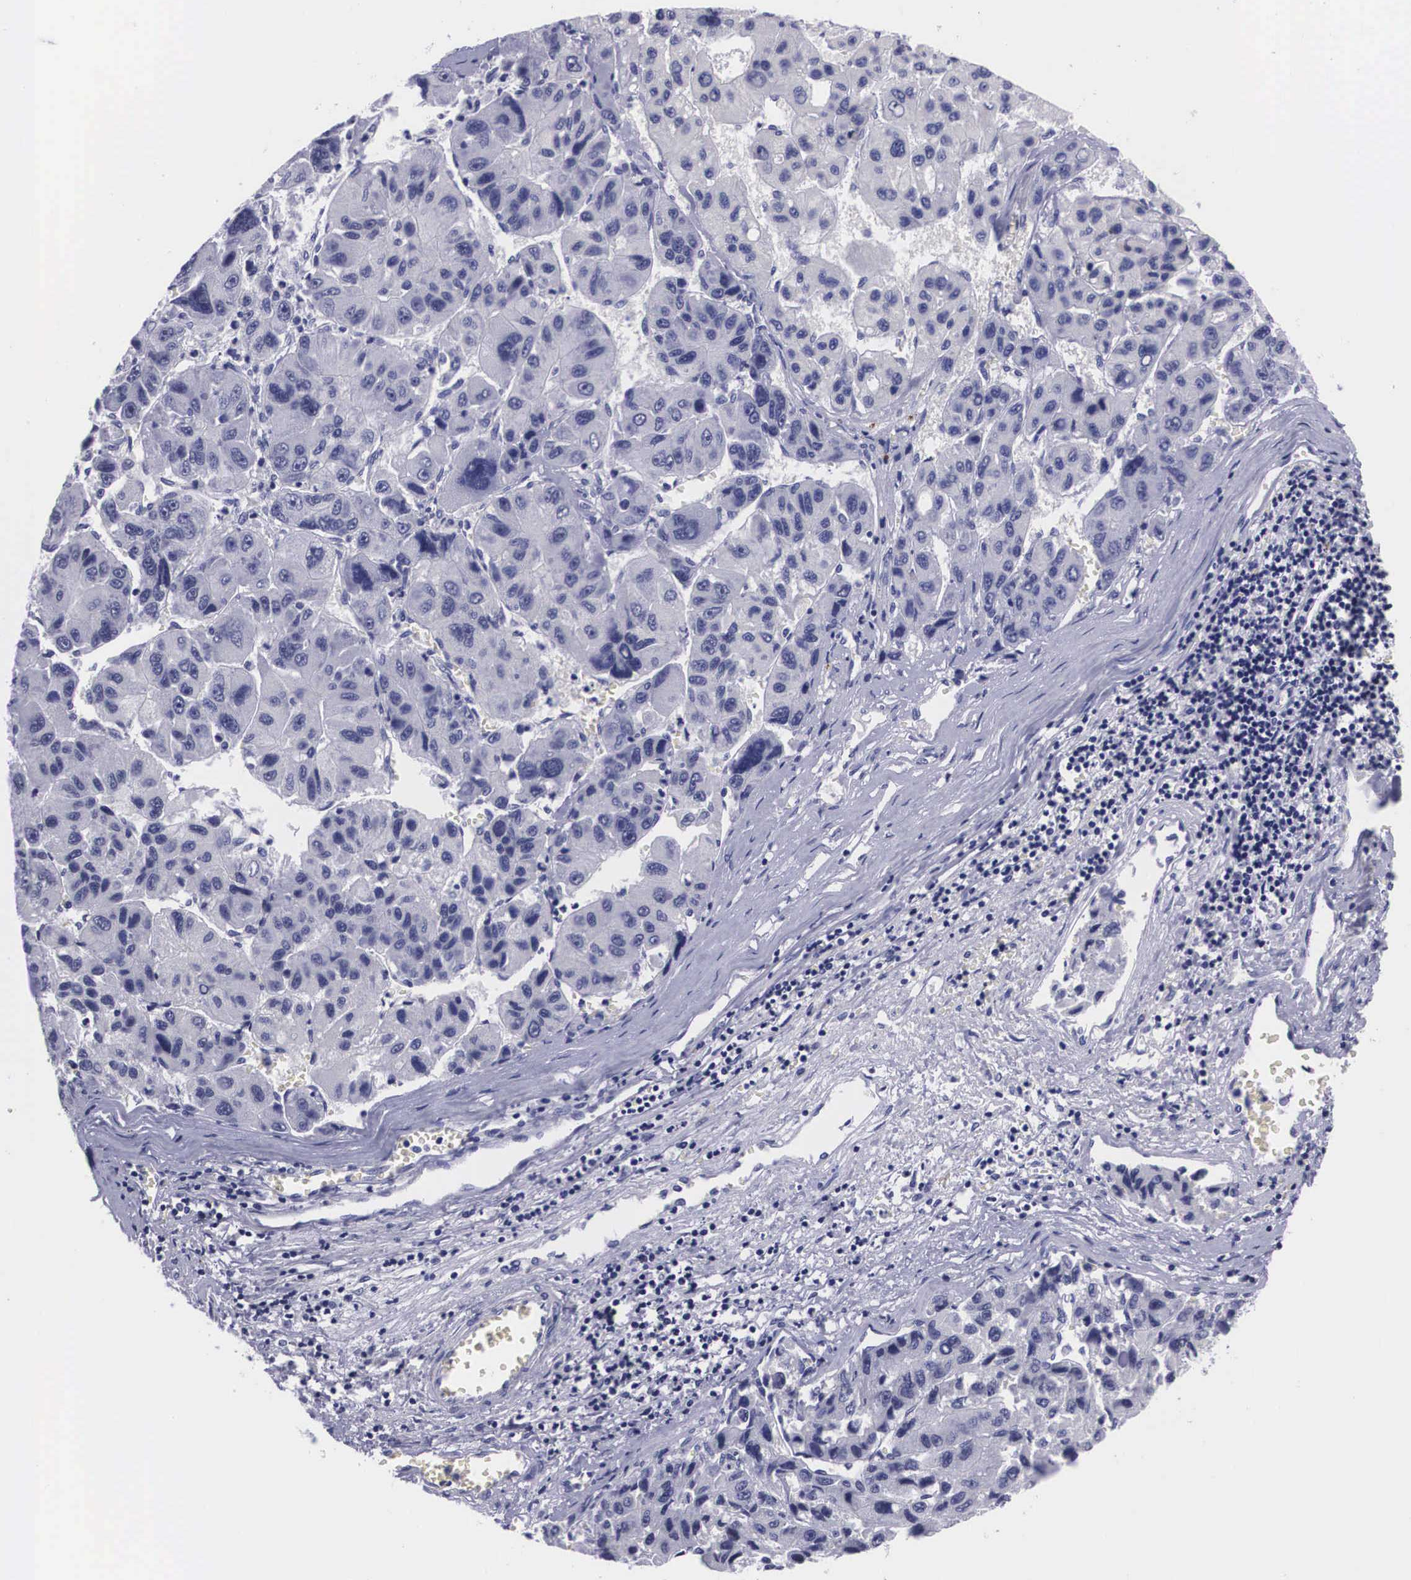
{"staining": {"intensity": "negative", "quantity": "none", "location": "none"}, "tissue": "liver cancer", "cell_type": "Tumor cells", "image_type": "cancer", "snomed": [{"axis": "morphology", "description": "Carcinoma, Hepatocellular, NOS"}, {"axis": "topography", "description": "Liver"}], "caption": "Immunohistochemical staining of liver cancer shows no significant positivity in tumor cells. (Brightfield microscopy of DAB immunohistochemistry (IHC) at high magnification).", "gene": "C22orf31", "patient": {"sex": "male", "age": 64}}